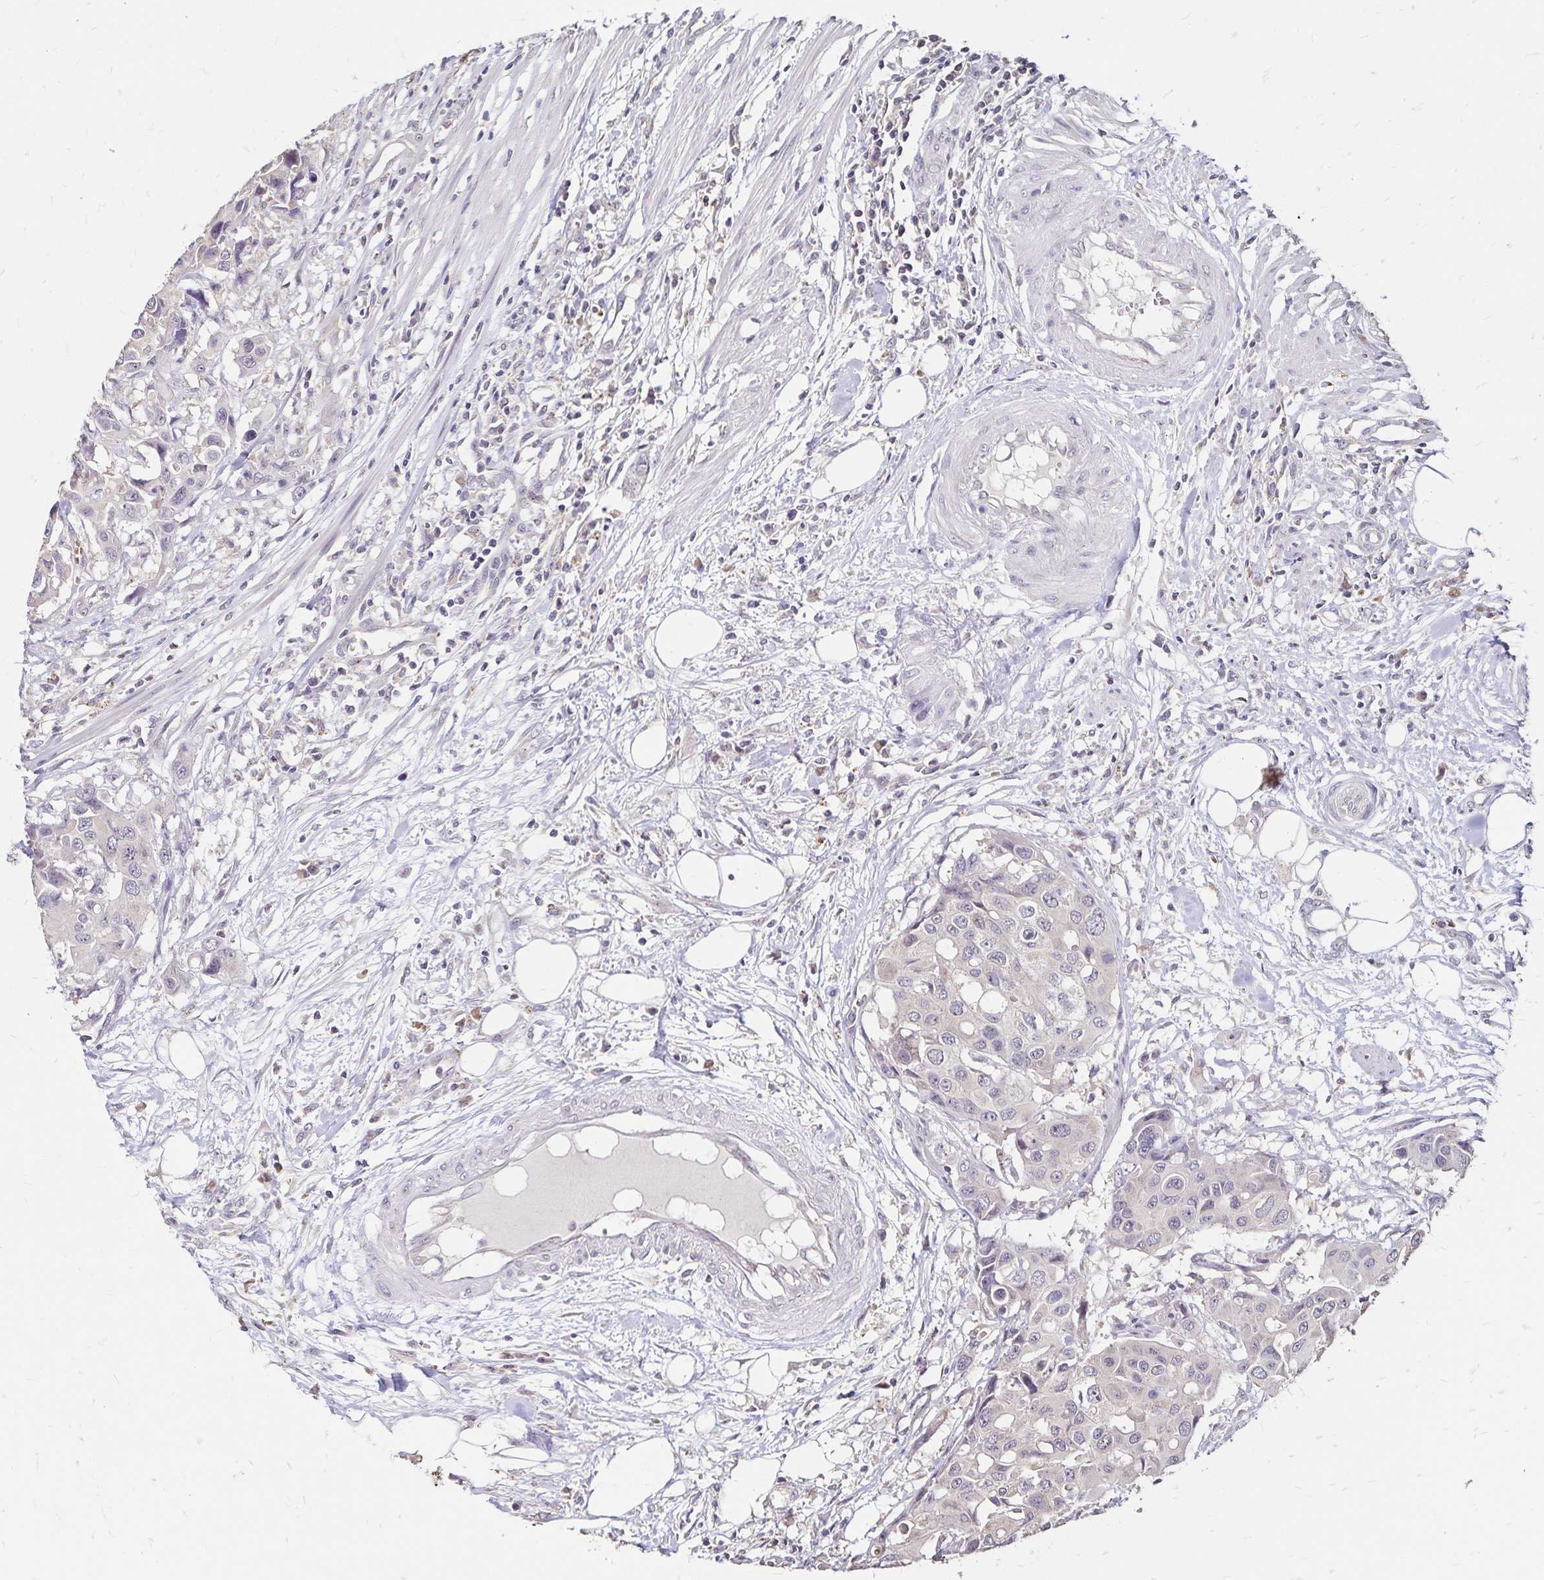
{"staining": {"intensity": "negative", "quantity": "none", "location": "none"}, "tissue": "colorectal cancer", "cell_type": "Tumor cells", "image_type": "cancer", "snomed": [{"axis": "morphology", "description": "Adenocarcinoma, NOS"}, {"axis": "topography", "description": "Colon"}], "caption": "Immunohistochemical staining of human adenocarcinoma (colorectal) displays no significant expression in tumor cells.", "gene": "EMC10", "patient": {"sex": "male", "age": 77}}